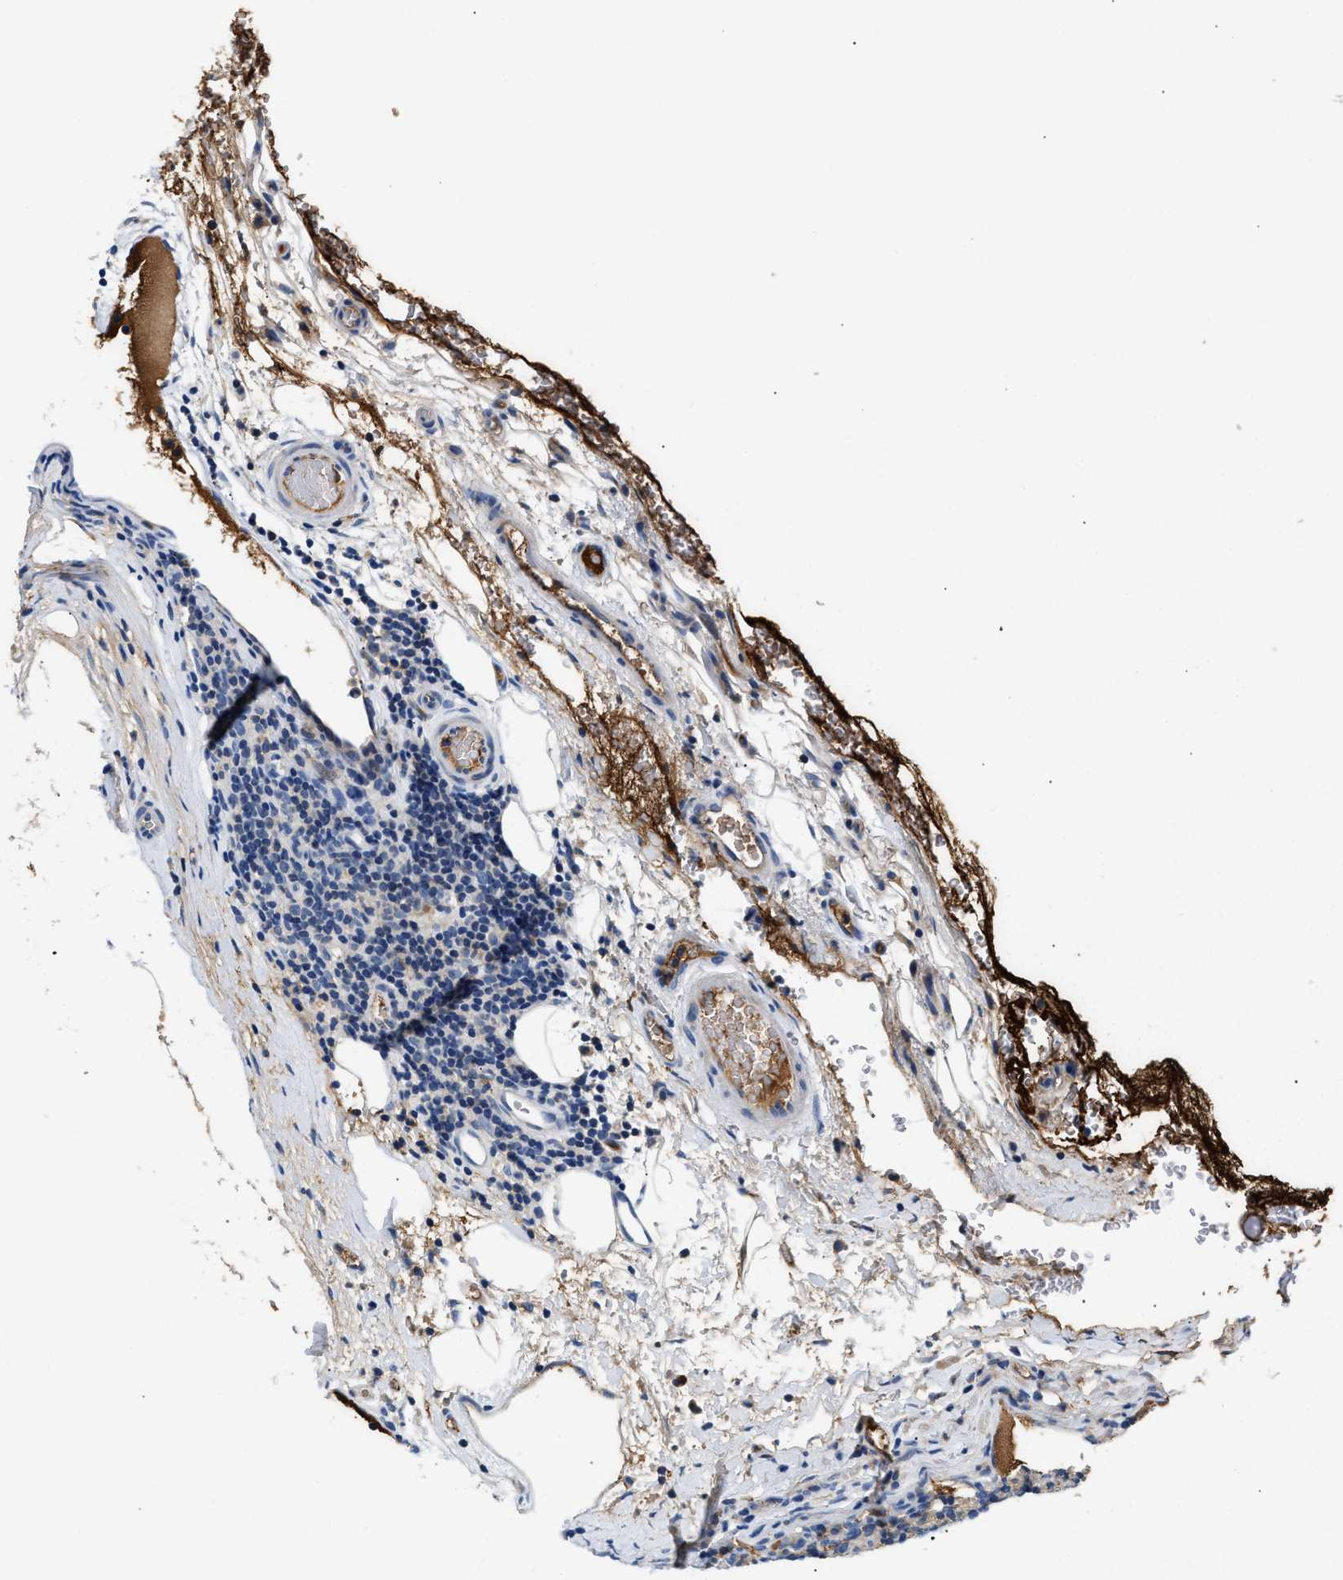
{"staining": {"intensity": "negative", "quantity": "none", "location": "none"}, "tissue": "lymphoma", "cell_type": "Tumor cells", "image_type": "cancer", "snomed": [{"axis": "morphology", "description": "Hodgkin's disease, NOS"}, {"axis": "topography", "description": "Lymph node"}], "caption": "DAB (3,3'-diaminobenzidine) immunohistochemical staining of Hodgkin's disease reveals no significant staining in tumor cells.", "gene": "TUT7", "patient": {"sex": "male", "age": 70}}